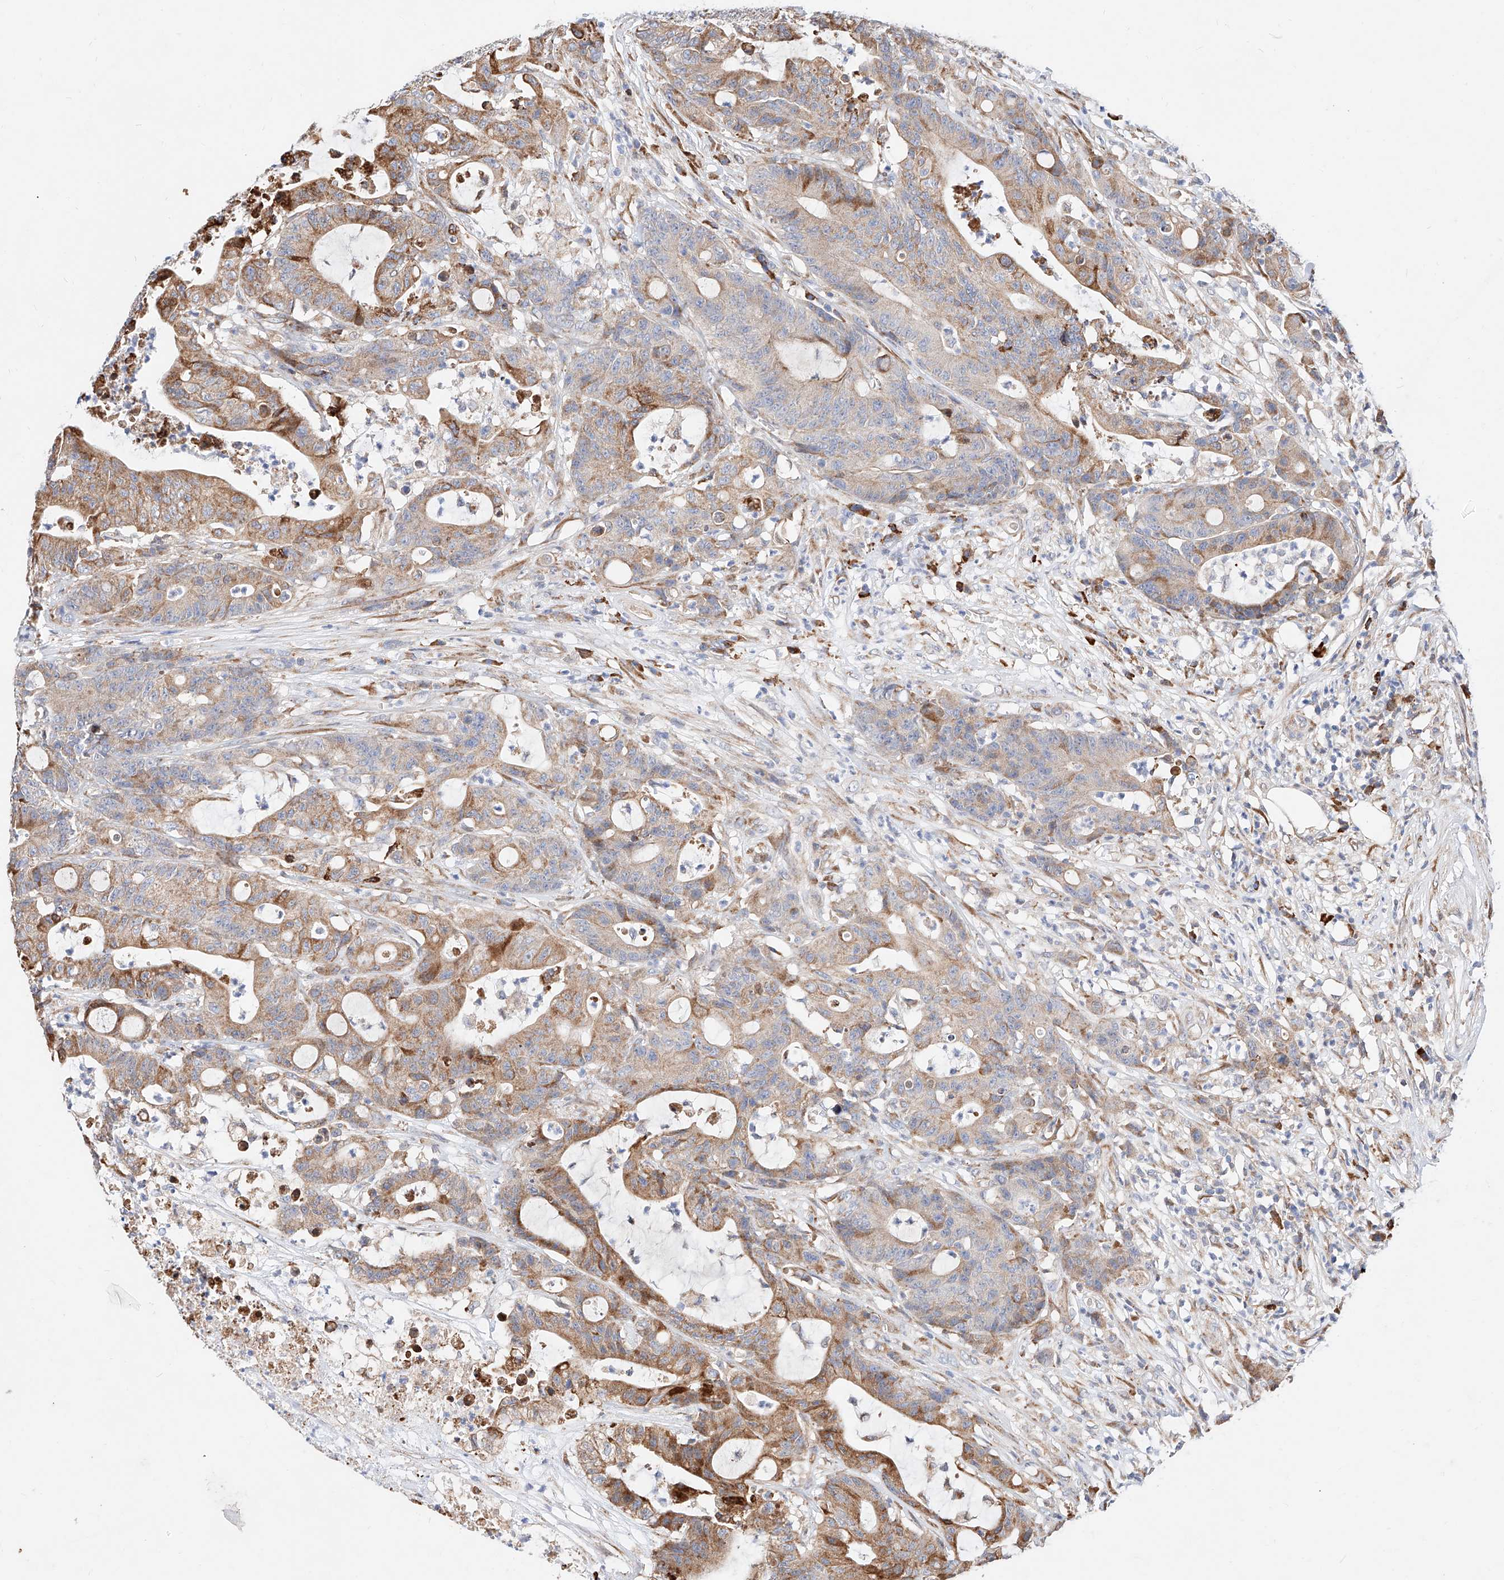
{"staining": {"intensity": "moderate", "quantity": "<25%", "location": "cytoplasmic/membranous"}, "tissue": "colorectal cancer", "cell_type": "Tumor cells", "image_type": "cancer", "snomed": [{"axis": "morphology", "description": "Adenocarcinoma, NOS"}, {"axis": "topography", "description": "Colon"}], "caption": "An immunohistochemistry (IHC) histopathology image of neoplastic tissue is shown. Protein staining in brown highlights moderate cytoplasmic/membranous positivity in colorectal adenocarcinoma within tumor cells.", "gene": "ATP9B", "patient": {"sex": "female", "age": 84}}